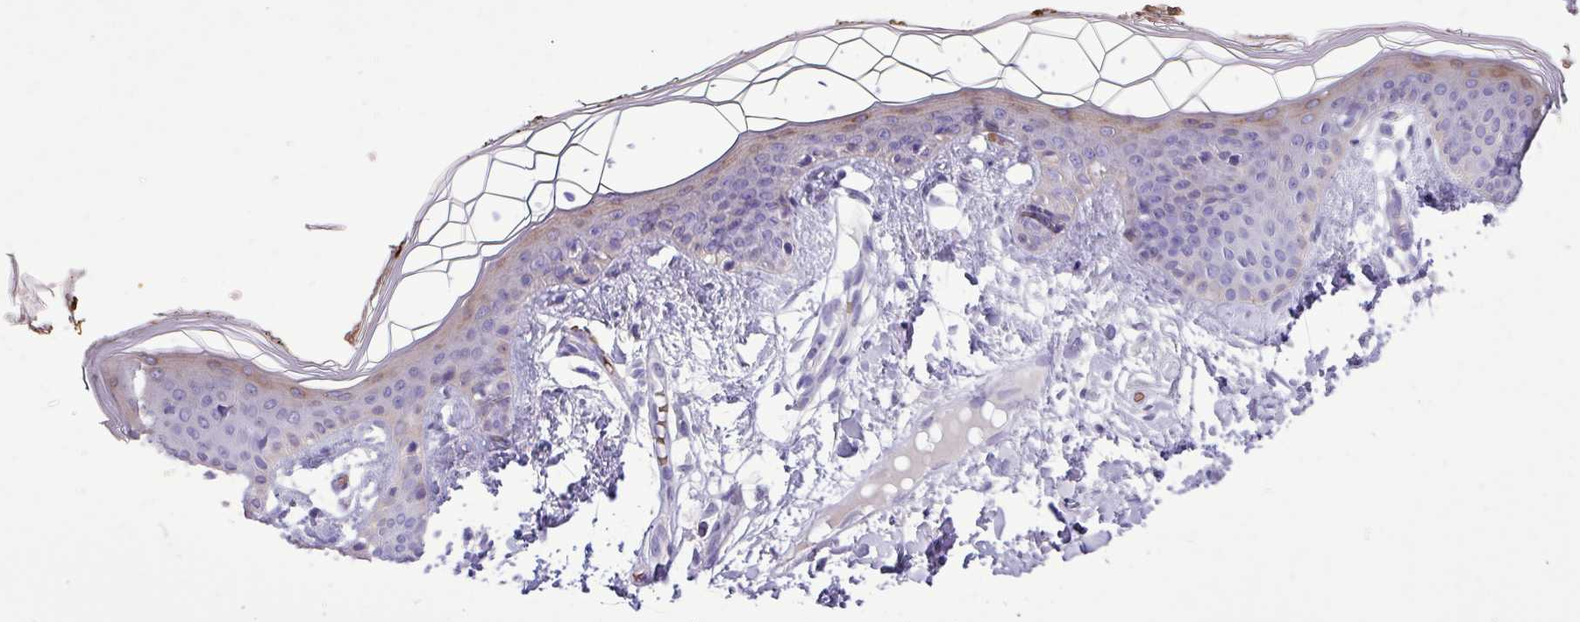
{"staining": {"intensity": "negative", "quantity": "none", "location": "none"}, "tissue": "skin", "cell_type": "Fibroblasts", "image_type": "normal", "snomed": [{"axis": "morphology", "description": "Normal tissue, NOS"}, {"axis": "topography", "description": "Skin"}], "caption": "This micrograph is of normal skin stained with immunohistochemistry to label a protein in brown with the nuclei are counter-stained blue. There is no expression in fibroblasts.", "gene": "MGAT4B", "patient": {"sex": "female", "age": 34}}